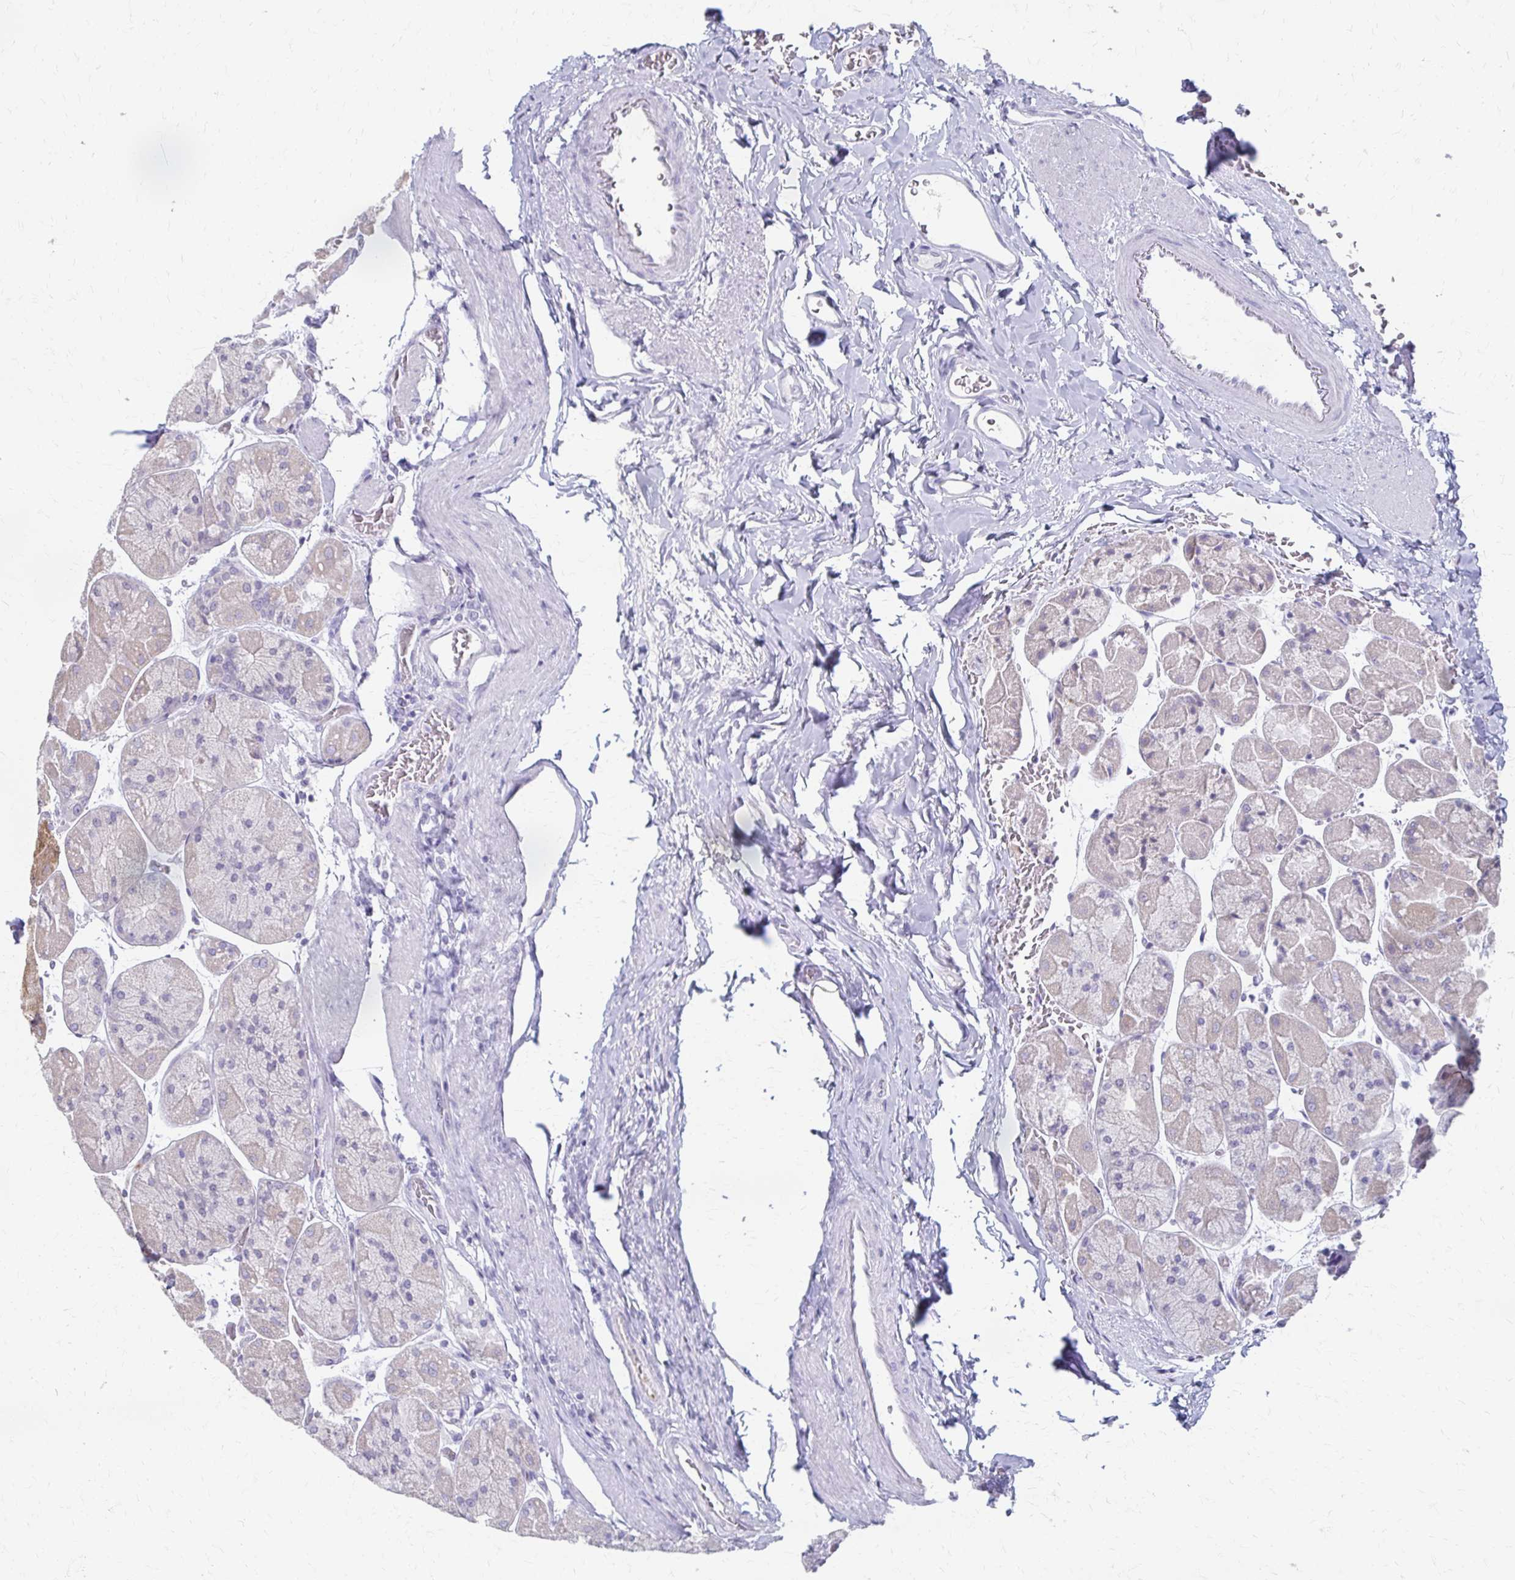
{"staining": {"intensity": "moderate", "quantity": "<25%", "location": "cytoplasmic/membranous"}, "tissue": "stomach", "cell_type": "Glandular cells", "image_type": "normal", "snomed": [{"axis": "morphology", "description": "Normal tissue, NOS"}, {"axis": "topography", "description": "Stomach"}], "caption": "The photomicrograph exhibits a brown stain indicating the presence of a protein in the cytoplasmic/membranous of glandular cells in stomach. Using DAB (3,3'-diaminobenzidine) (brown) and hematoxylin (blue) stains, captured at high magnification using brightfield microscopy.", "gene": "CYB5A", "patient": {"sex": "female", "age": 61}}